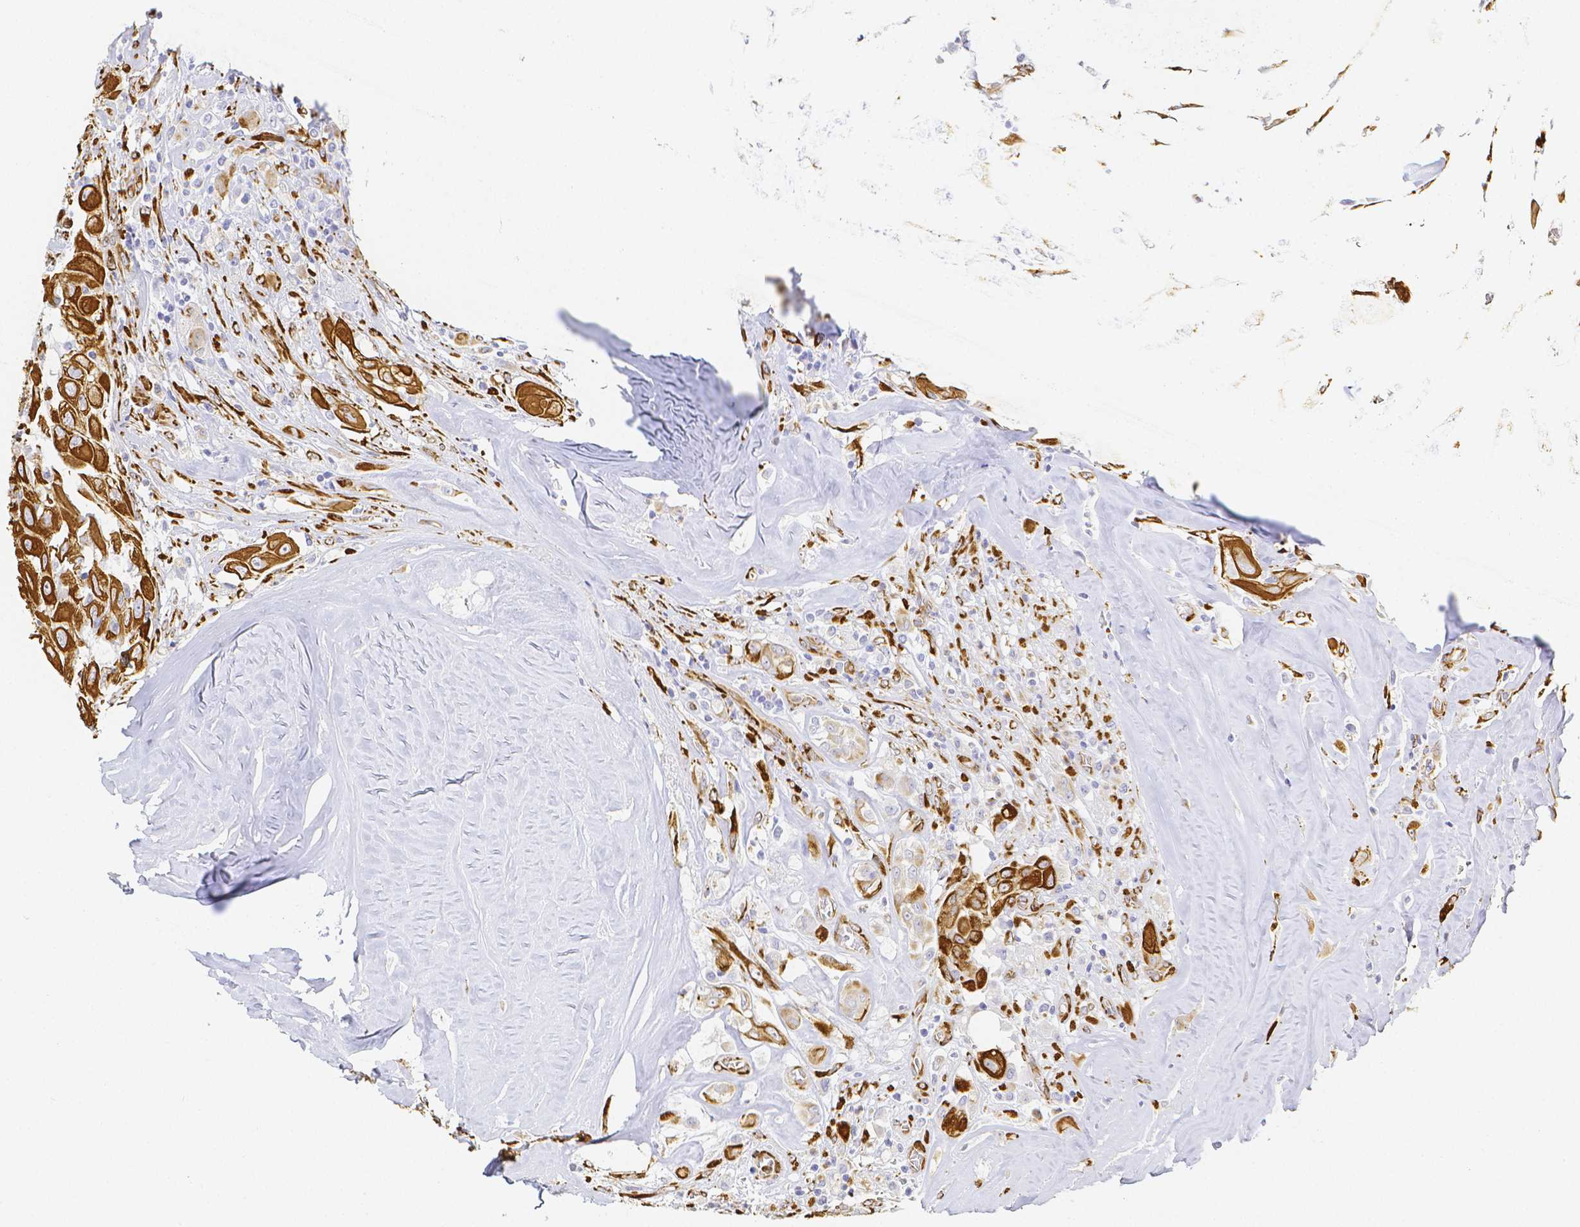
{"staining": {"intensity": "strong", "quantity": ">75%", "location": "cytoplasmic/membranous"}, "tissue": "thyroid cancer", "cell_type": "Tumor cells", "image_type": "cancer", "snomed": [{"axis": "morphology", "description": "Normal tissue, NOS"}, {"axis": "morphology", "description": "Papillary adenocarcinoma, NOS"}, {"axis": "topography", "description": "Thyroid gland"}], "caption": "Immunohistochemistry histopathology image of neoplastic tissue: papillary adenocarcinoma (thyroid) stained using immunohistochemistry (IHC) demonstrates high levels of strong protein expression localized specifically in the cytoplasmic/membranous of tumor cells, appearing as a cytoplasmic/membranous brown color.", "gene": "SMURF1", "patient": {"sex": "female", "age": 59}}